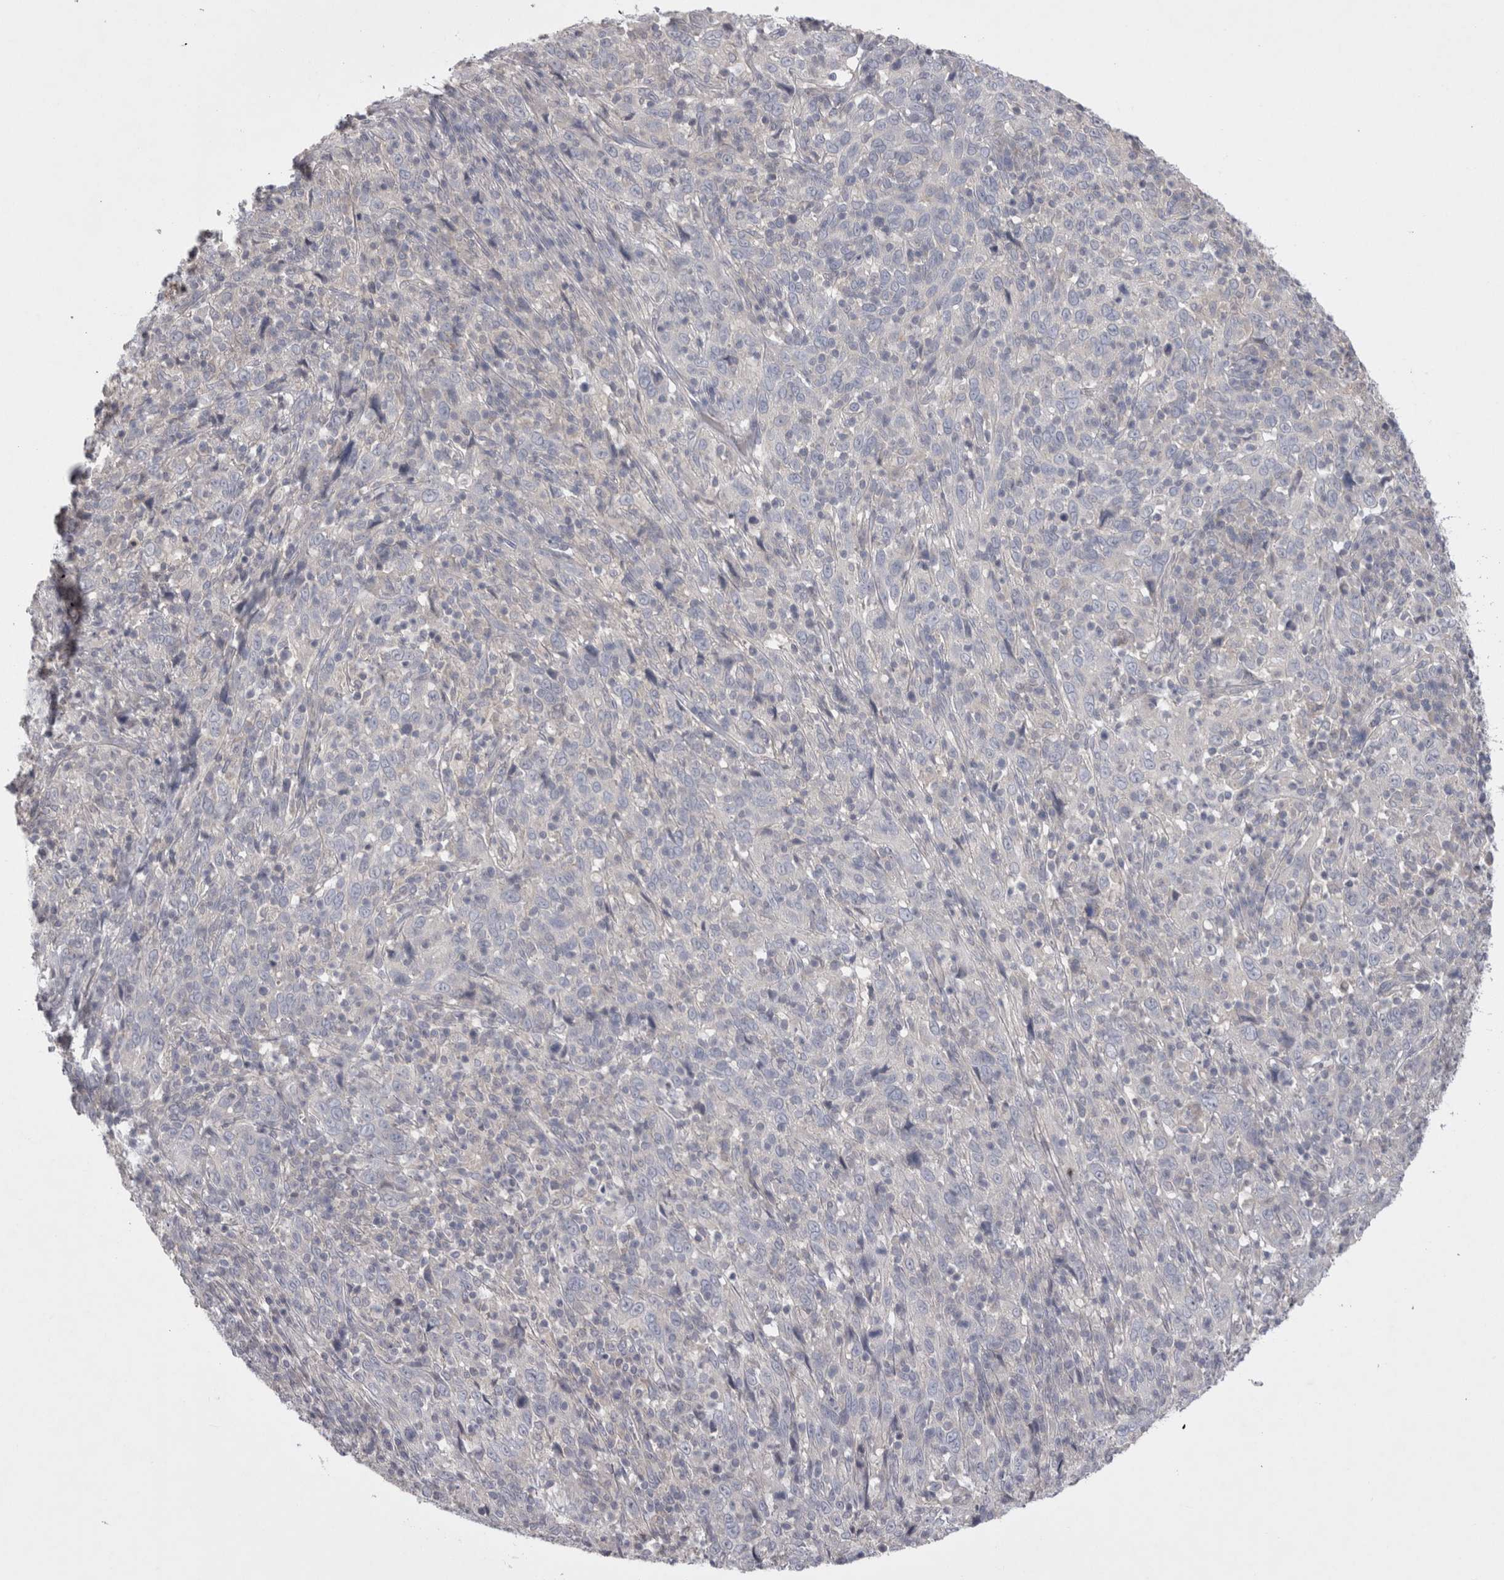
{"staining": {"intensity": "negative", "quantity": "none", "location": "none"}, "tissue": "cervical cancer", "cell_type": "Tumor cells", "image_type": "cancer", "snomed": [{"axis": "morphology", "description": "Squamous cell carcinoma, NOS"}, {"axis": "topography", "description": "Cervix"}], "caption": "Immunohistochemistry micrograph of human cervical cancer (squamous cell carcinoma) stained for a protein (brown), which exhibits no positivity in tumor cells.", "gene": "LRRC40", "patient": {"sex": "female", "age": 46}}